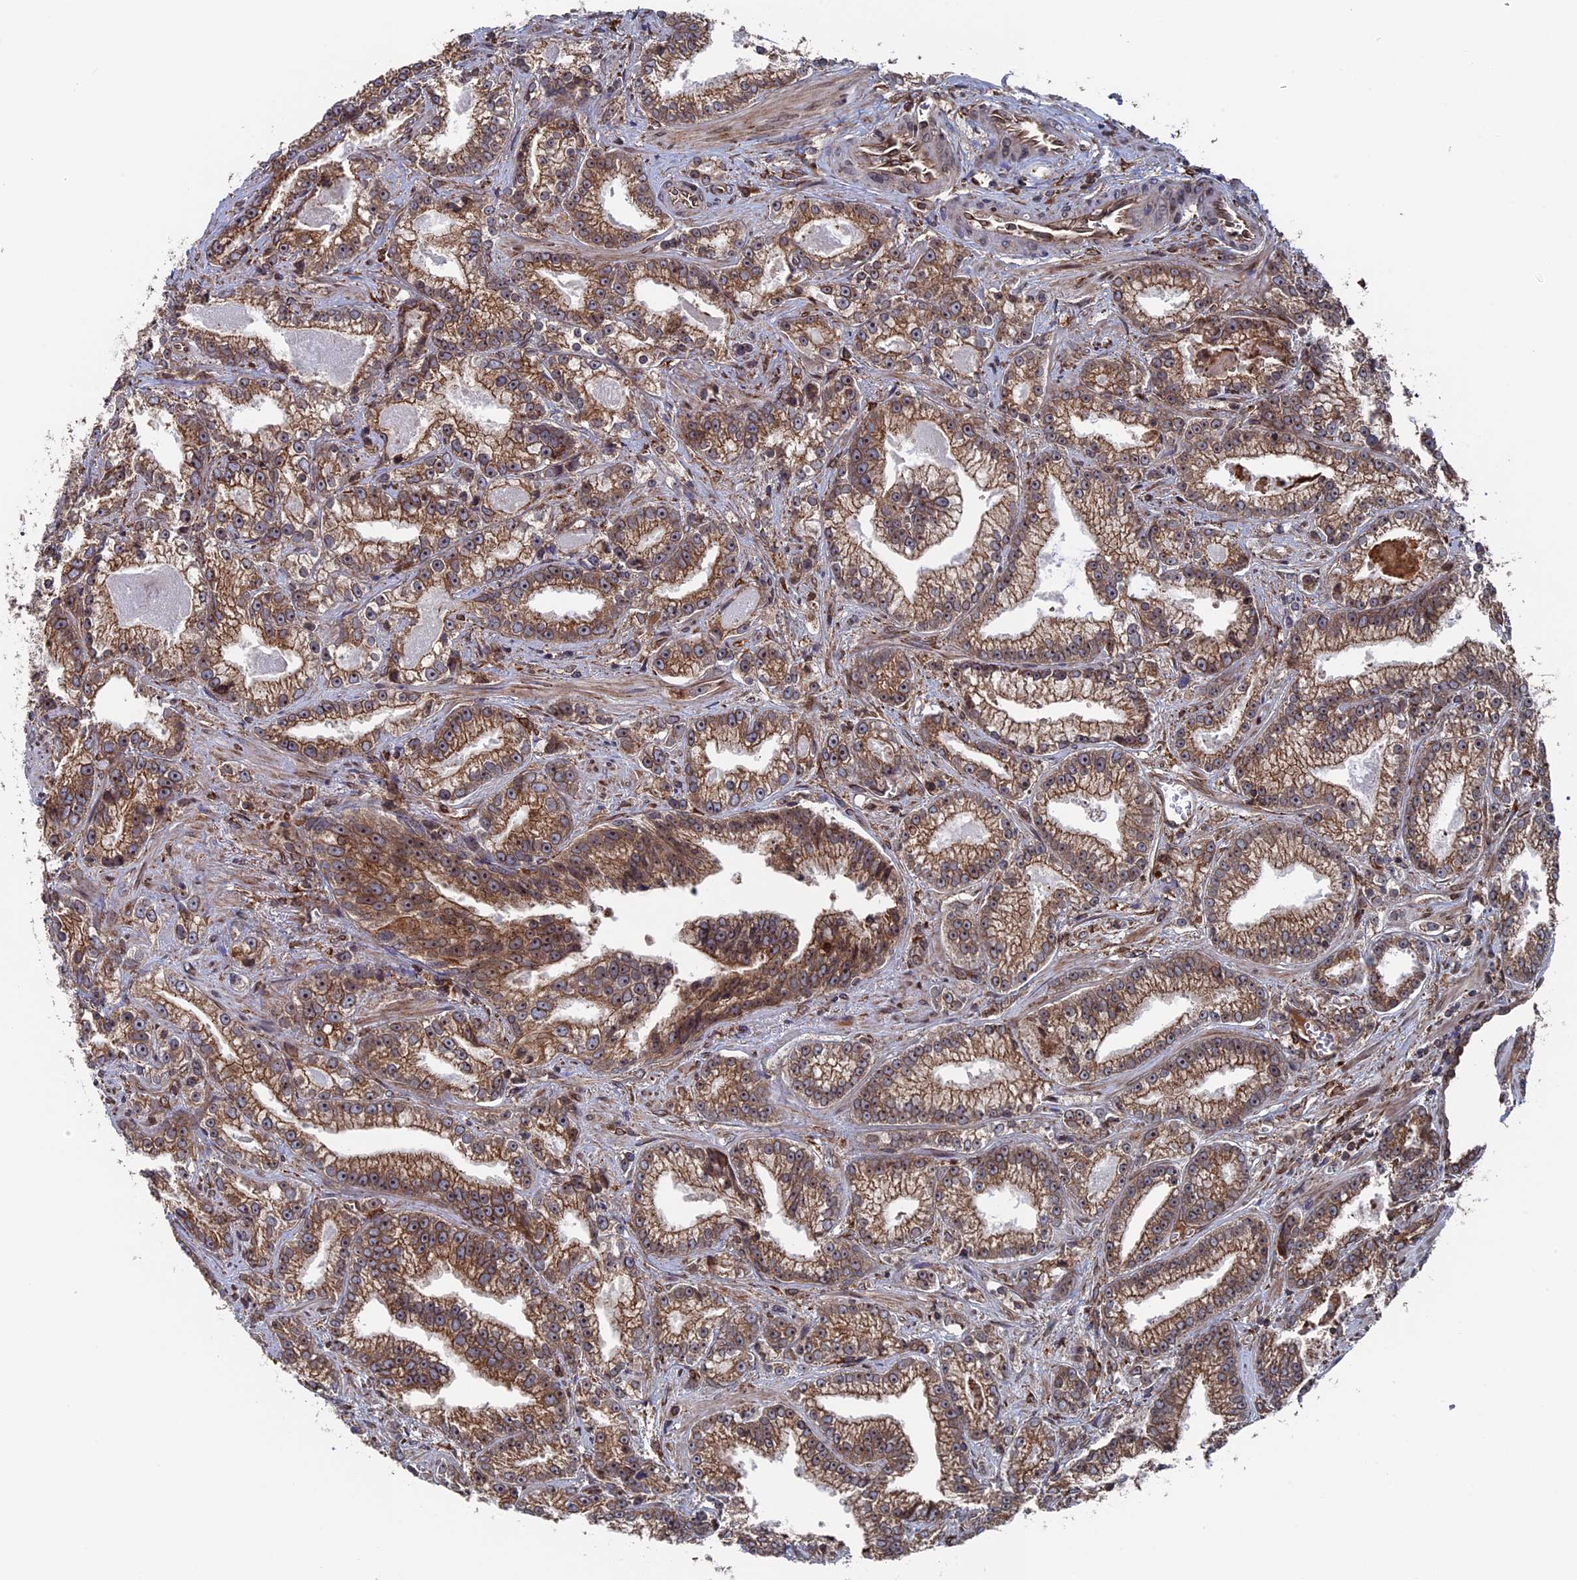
{"staining": {"intensity": "strong", "quantity": ">75%", "location": "cytoplasmic/membranous"}, "tissue": "prostate cancer", "cell_type": "Tumor cells", "image_type": "cancer", "snomed": [{"axis": "morphology", "description": "Adenocarcinoma, High grade"}, {"axis": "topography", "description": "Prostate and seminal vesicle, NOS"}], "caption": "Prostate cancer stained with a brown dye demonstrates strong cytoplasmic/membranous positive expression in about >75% of tumor cells.", "gene": "RPUSD1", "patient": {"sex": "male", "age": 67}}